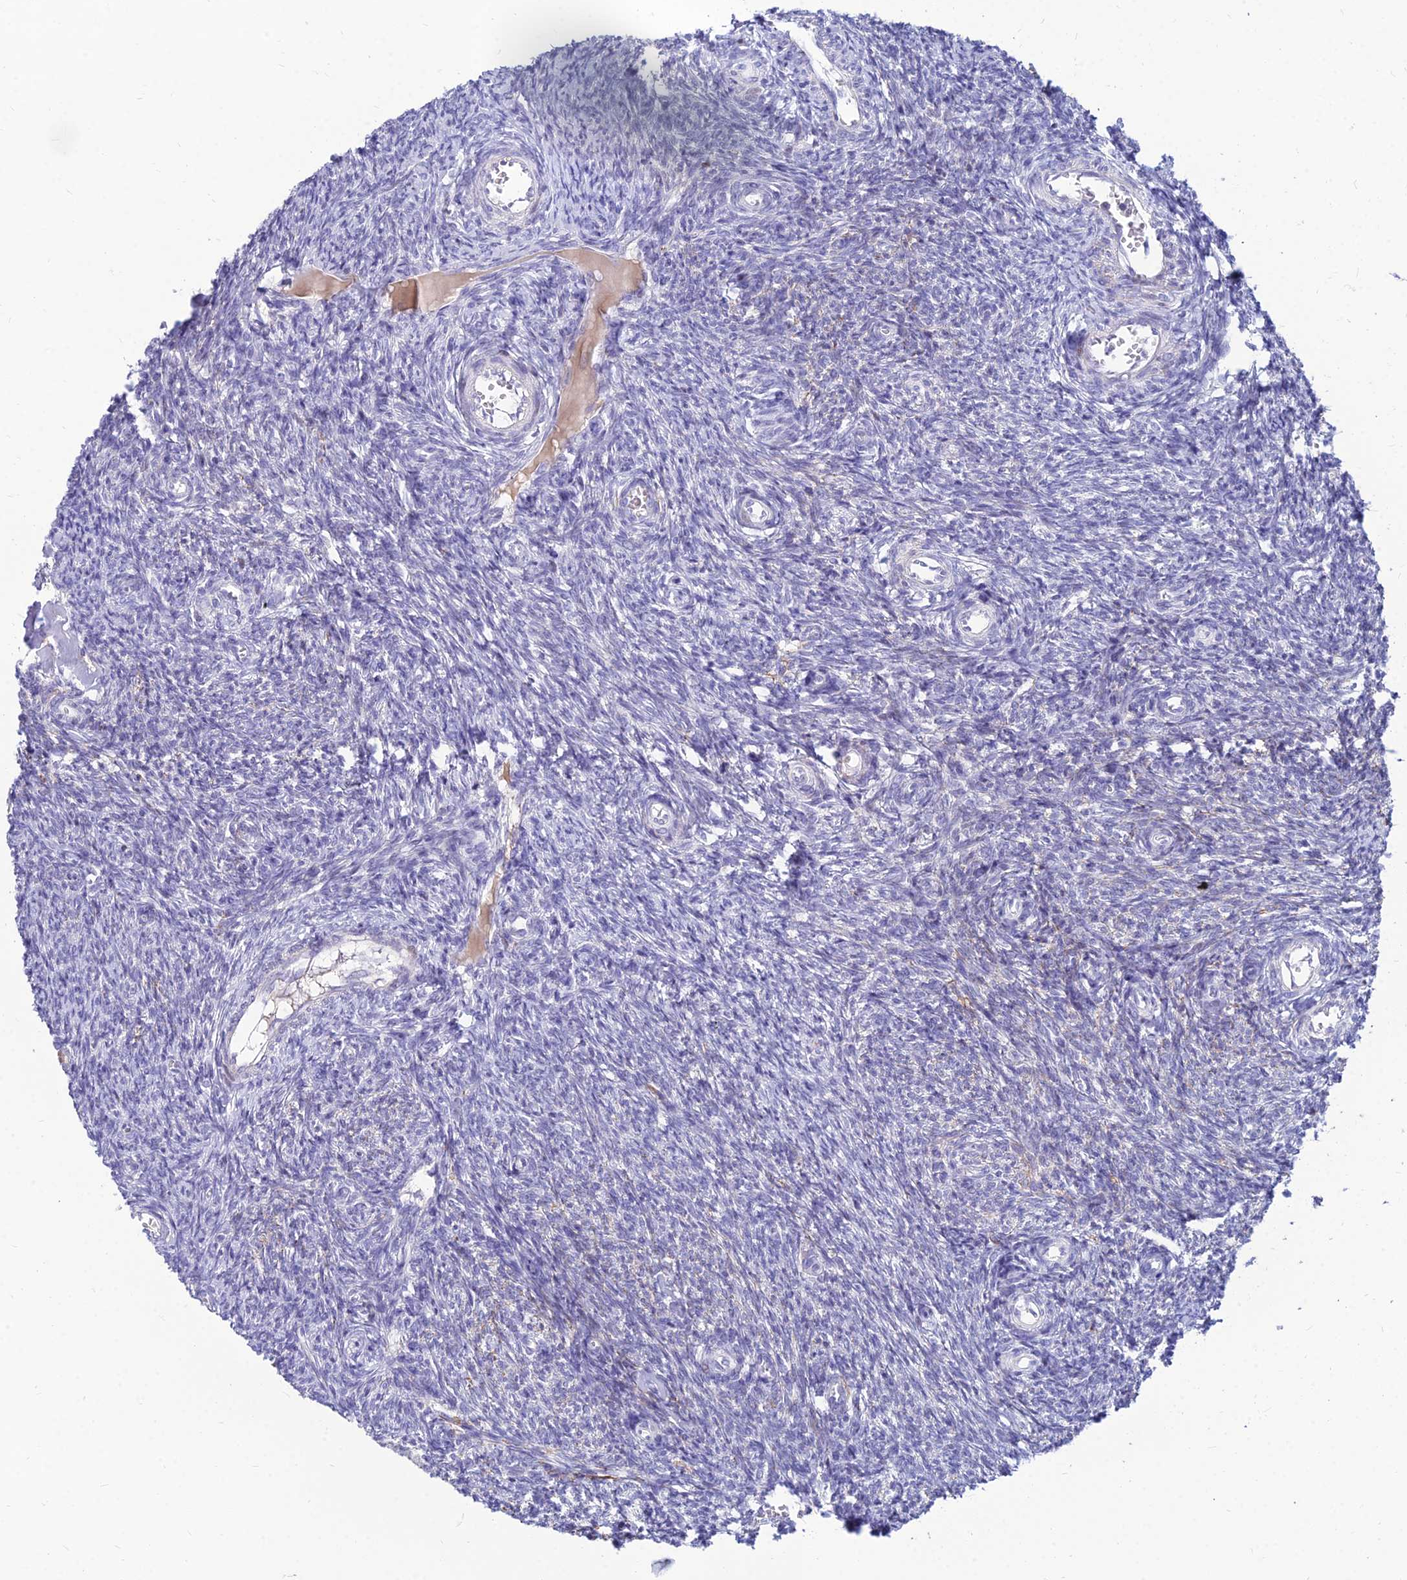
{"staining": {"intensity": "negative", "quantity": "none", "location": "none"}, "tissue": "ovary", "cell_type": "Follicle cells", "image_type": "normal", "snomed": [{"axis": "morphology", "description": "Normal tissue, NOS"}, {"axis": "topography", "description": "Ovary"}], "caption": "A high-resolution image shows IHC staining of benign ovary, which shows no significant expression in follicle cells.", "gene": "GOLGA6A", "patient": {"sex": "female", "age": 44}}